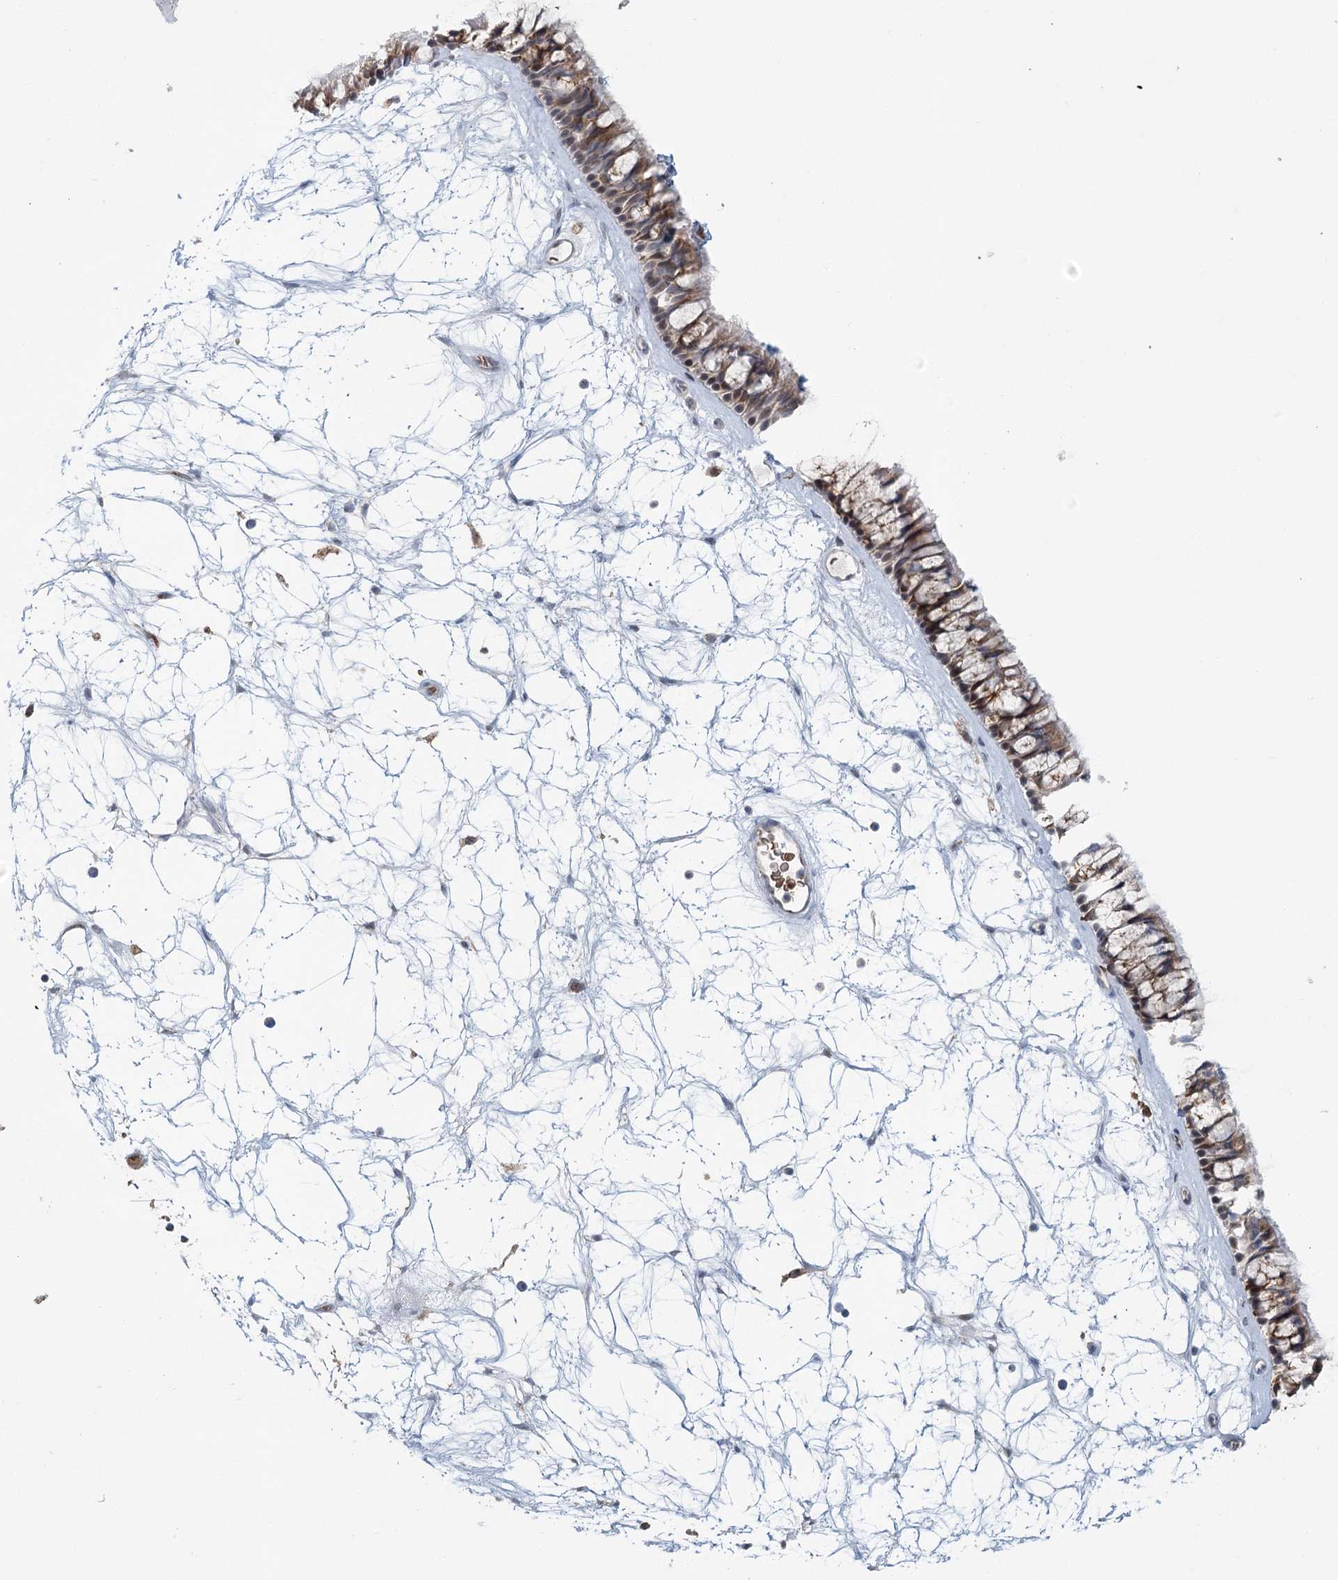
{"staining": {"intensity": "moderate", "quantity": "25%-75%", "location": "cytoplasmic/membranous"}, "tissue": "nasopharynx", "cell_type": "Respiratory epithelial cells", "image_type": "normal", "snomed": [{"axis": "morphology", "description": "Normal tissue, NOS"}, {"axis": "topography", "description": "Nasopharynx"}], "caption": "Immunohistochemistry of normal nasopharynx demonstrates medium levels of moderate cytoplasmic/membranous staining in about 25%-75% of respiratory epithelial cells. (DAB (3,3'-diaminobenzidine) = brown stain, brightfield microscopy at high magnification).", "gene": "ADK", "patient": {"sex": "male", "age": 64}}